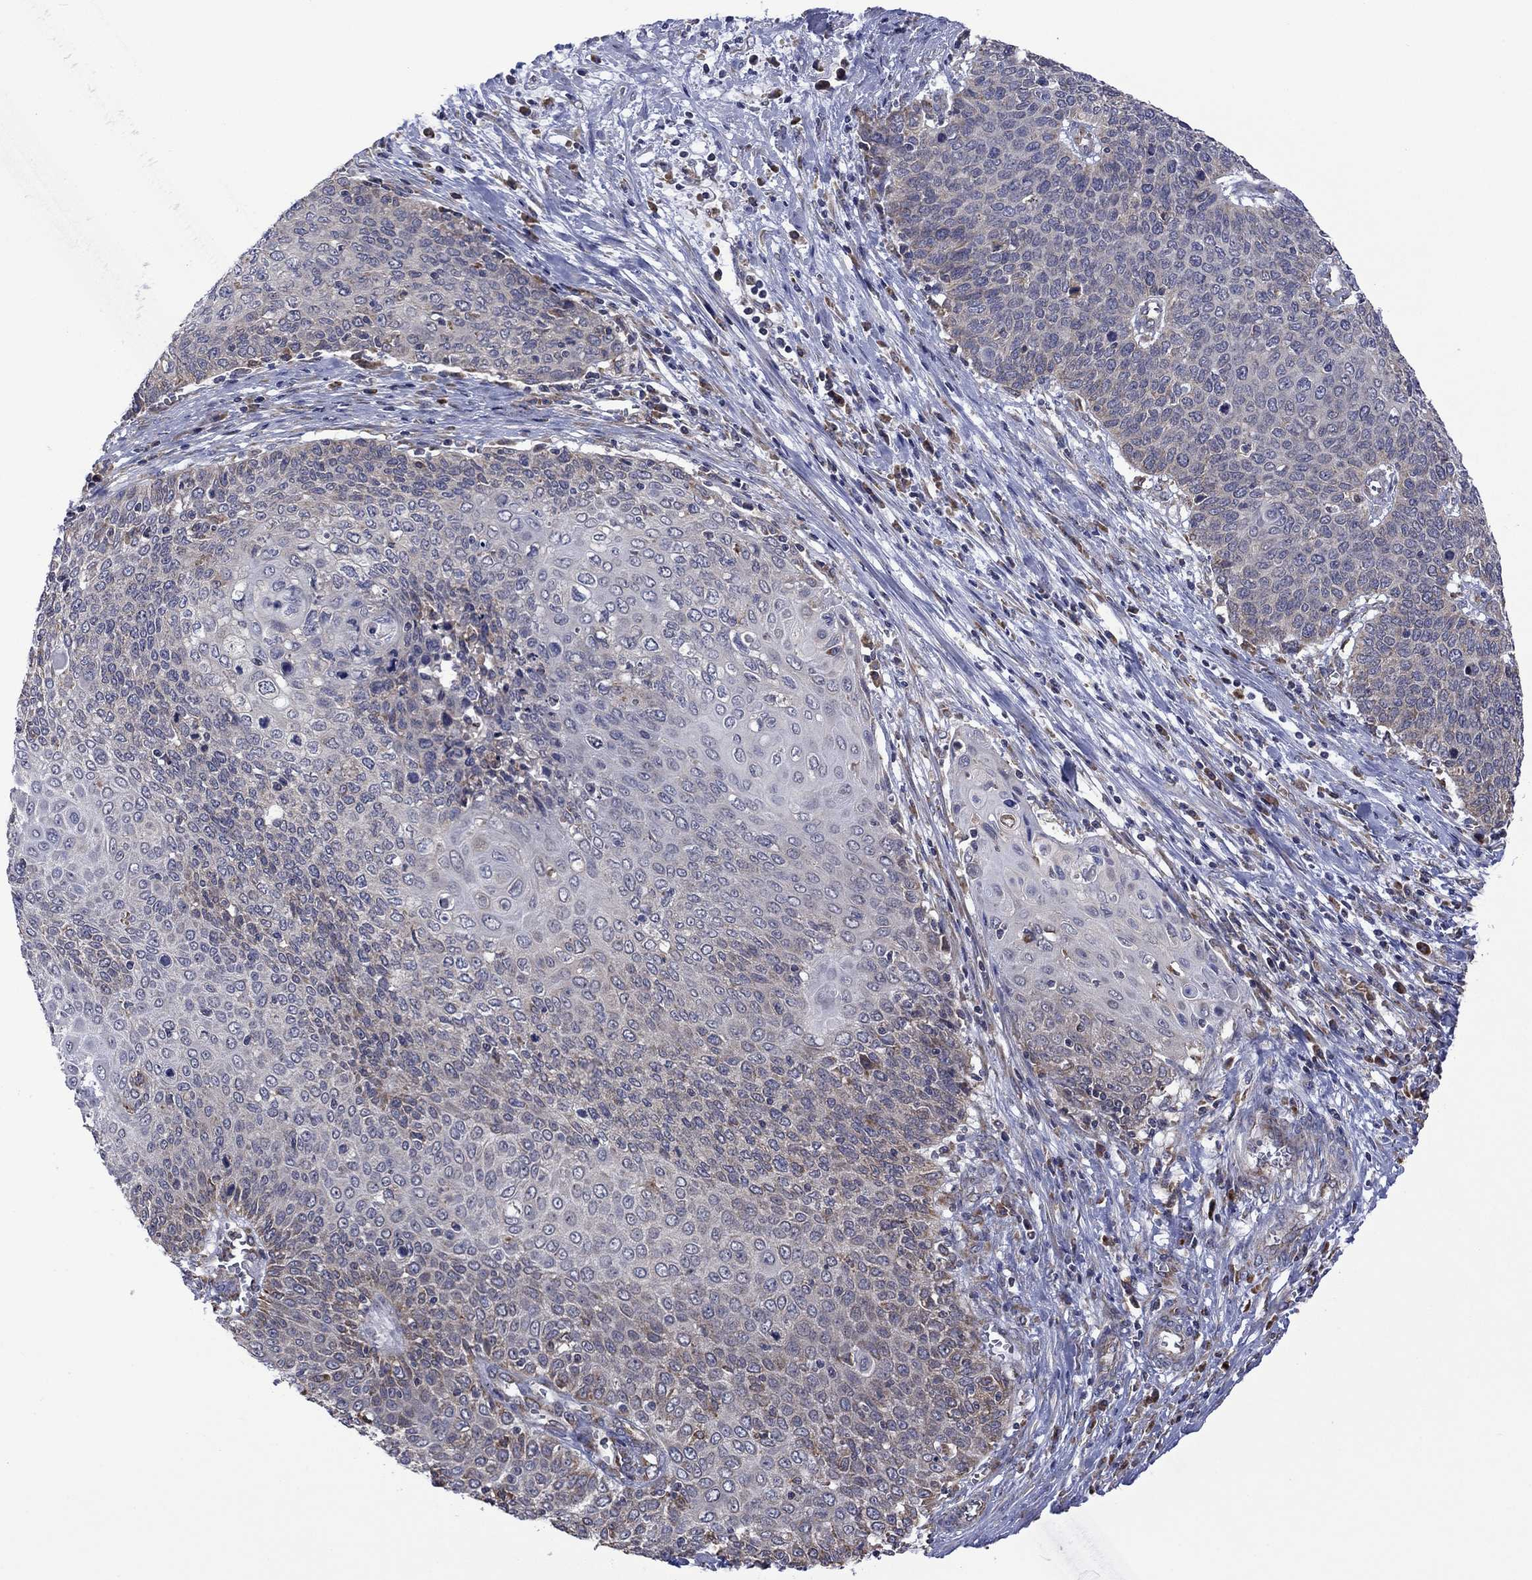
{"staining": {"intensity": "negative", "quantity": "none", "location": "none"}, "tissue": "cervical cancer", "cell_type": "Tumor cells", "image_type": "cancer", "snomed": [{"axis": "morphology", "description": "Squamous cell carcinoma, NOS"}, {"axis": "topography", "description": "Cervix"}], "caption": "IHC image of neoplastic tissue: cervical squamous cell carcinoma stained with DAB displays no significant protein staining in tumor cells.", "gene": "FURIN", "patient": {"sex": "female", "age": 39}}